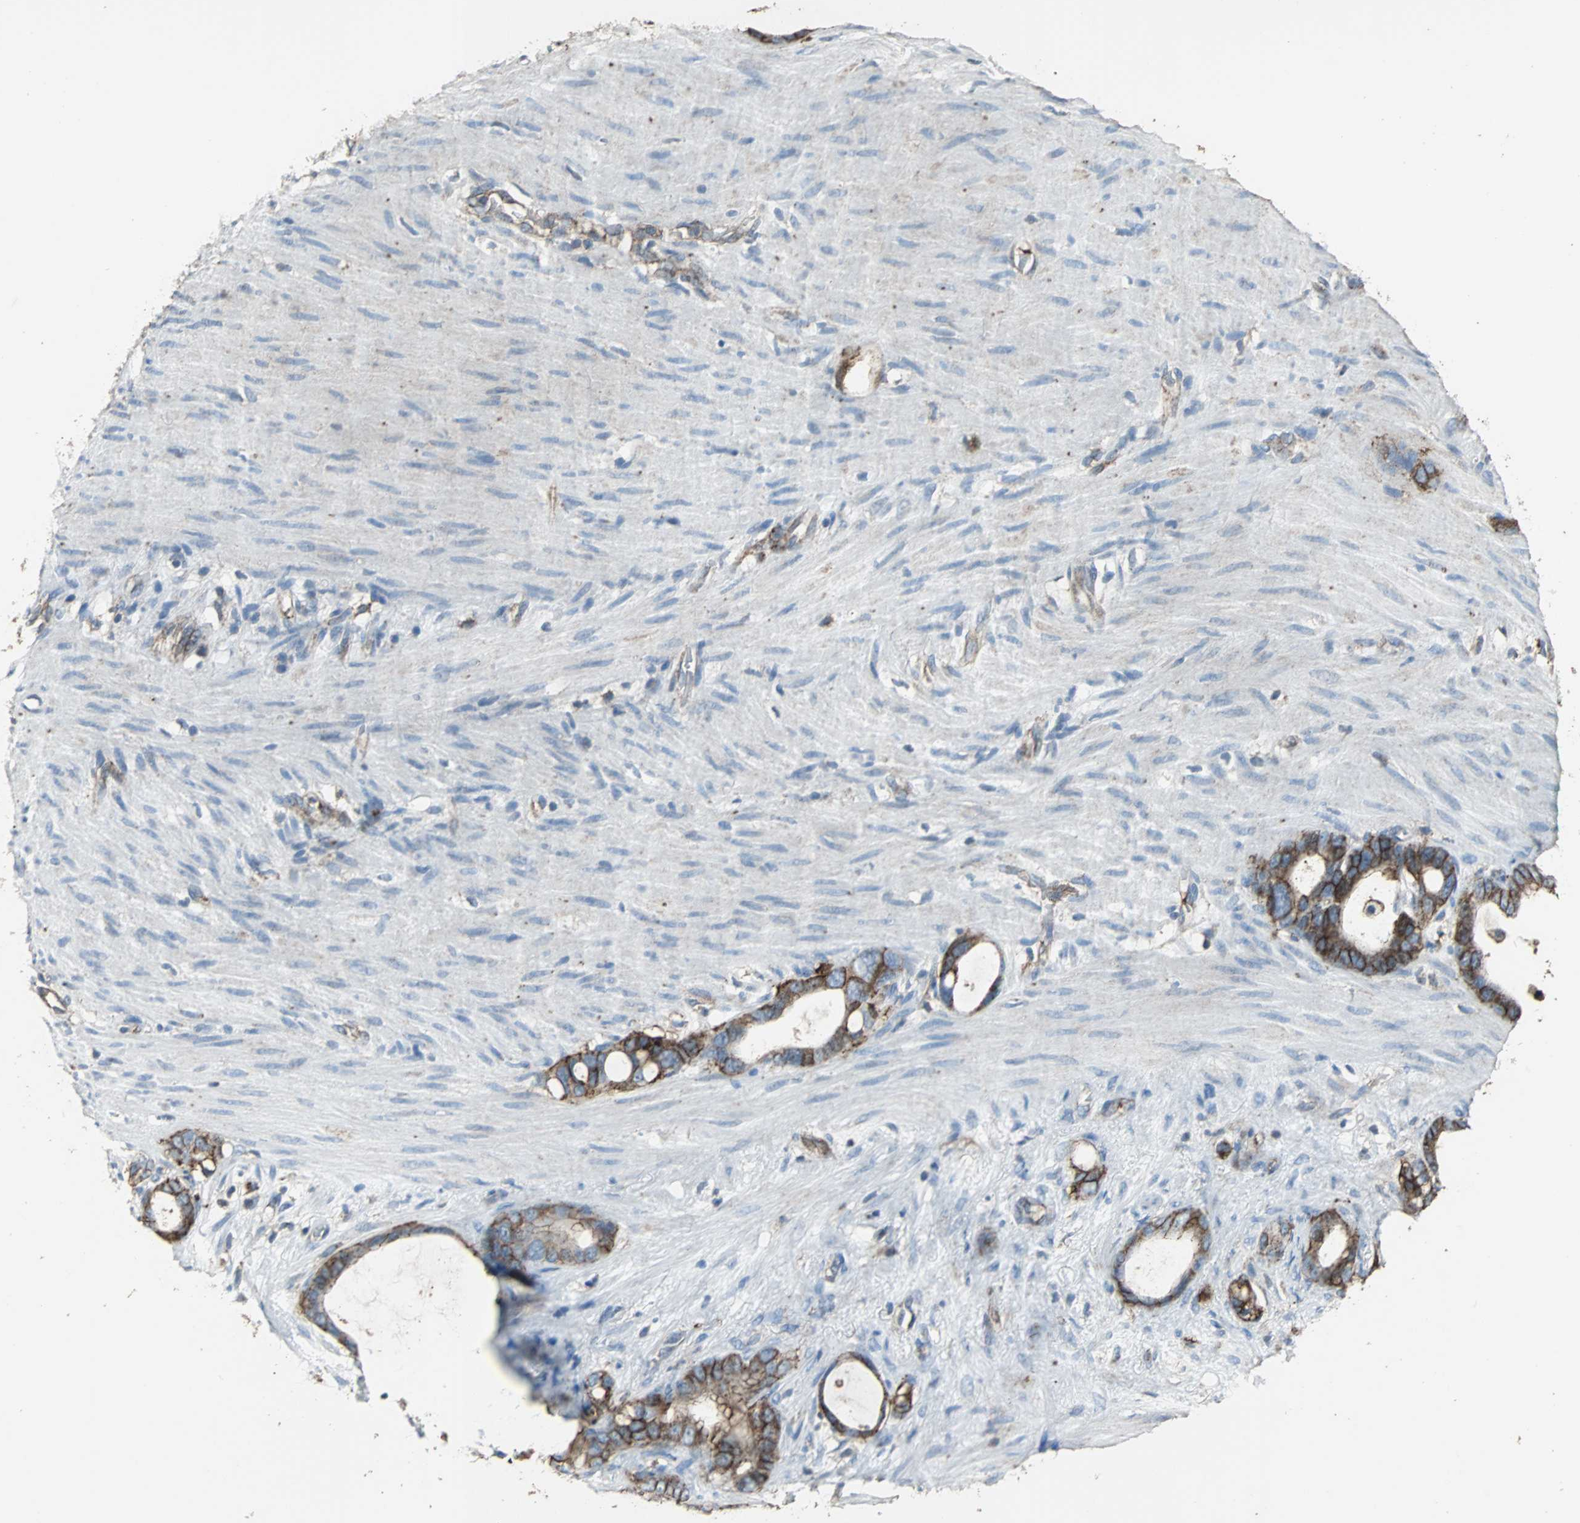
{"staining": {"intensity": "moderate", "quantity": ">75%", "location": "cytoplasmic/membranous"}, "tissue": "stomach cancer", "cell_type": "Tumor cells", "image_type": "cancer", "snomed": [{"axis": "morphology", "description": "Adenocarcinoma, NOS"}, {"axis": "topography", "description": "Stomach"}], "caption": "Moderate cytoplasmic/membranous staining for a protein is present in about >75% of tumor cells of adenocarcinoma (stomach) using IHC.", "gene": "F11R", "patient": {"sex": "female", "age": 75}}